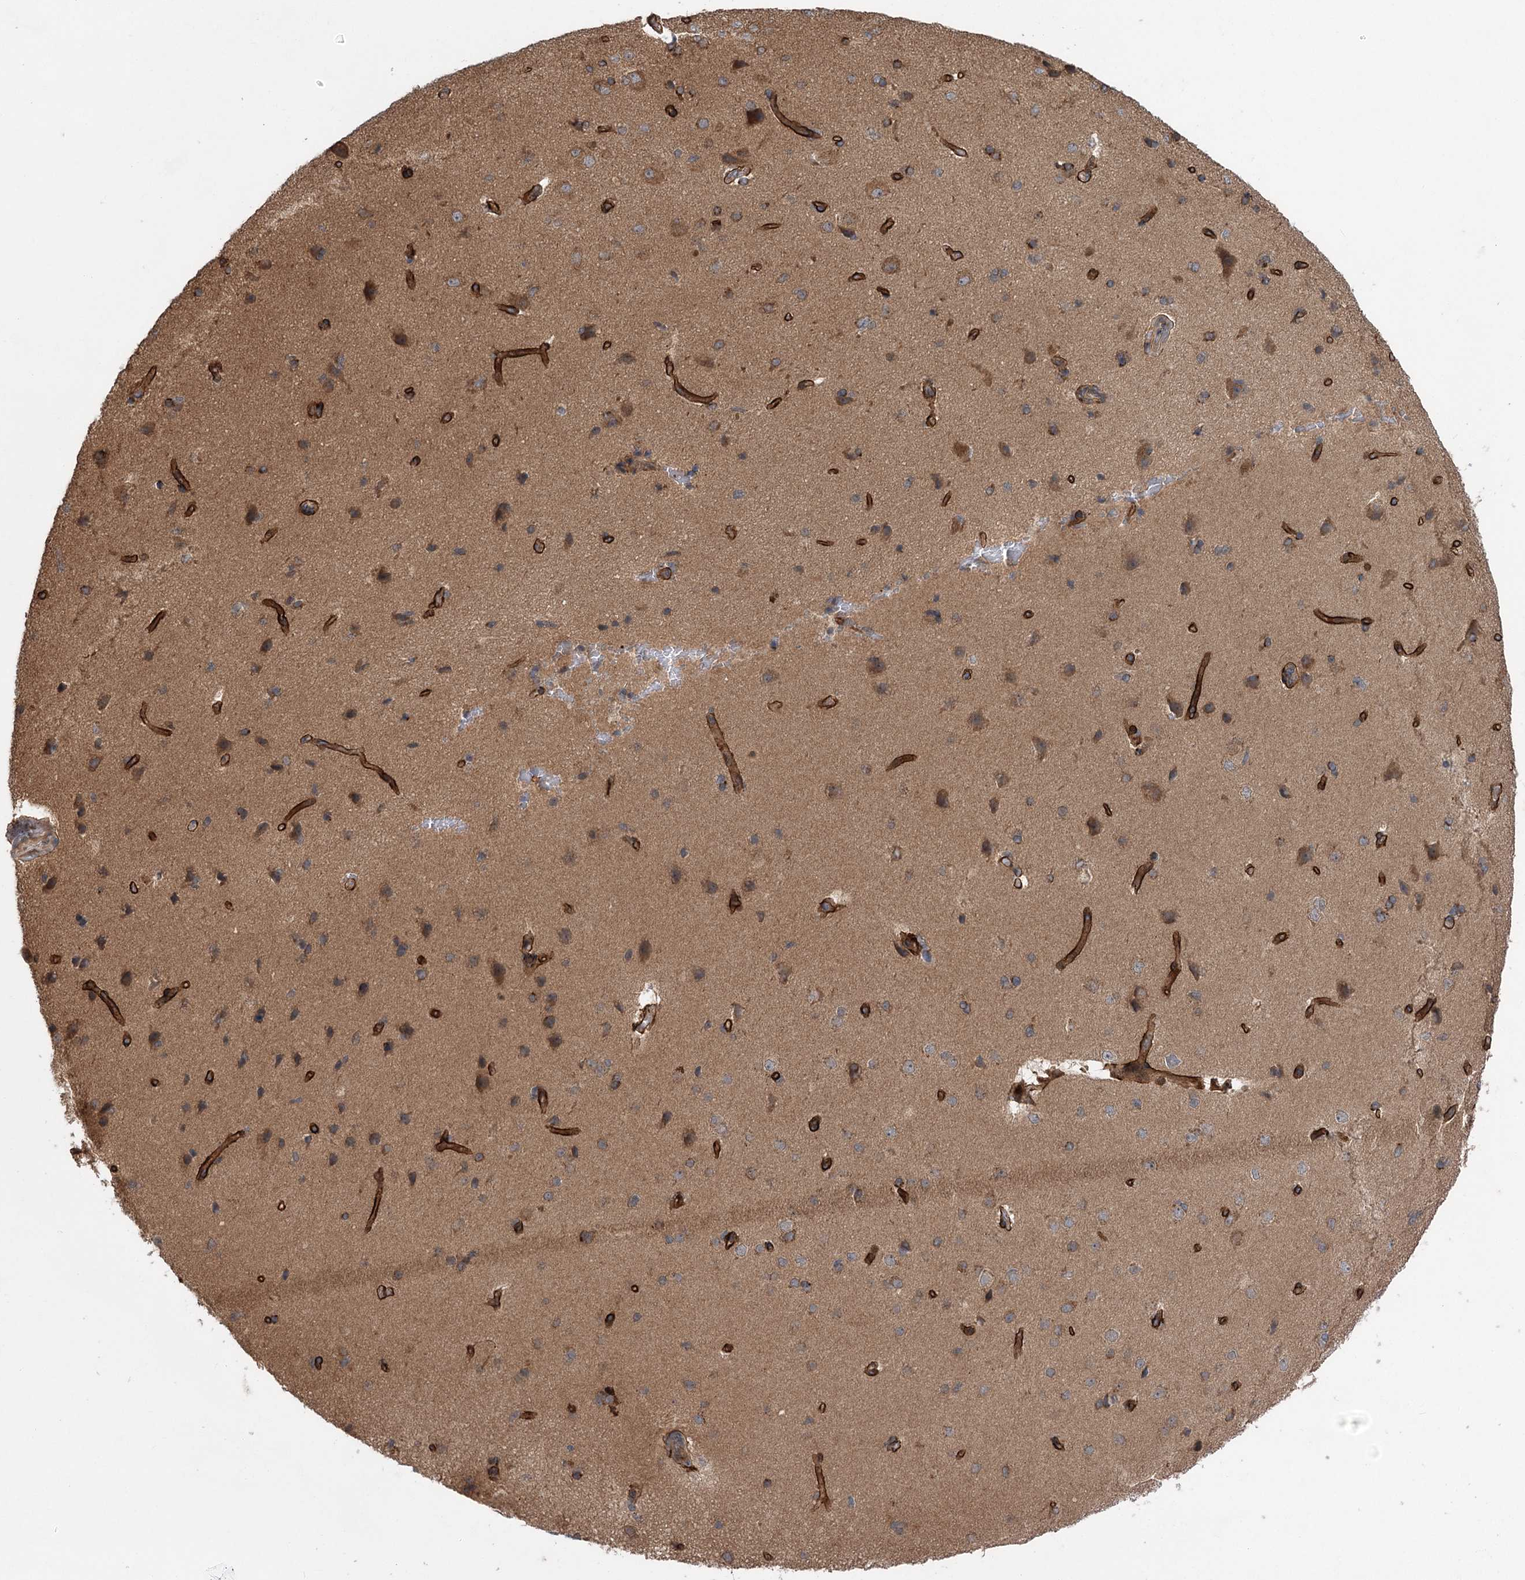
{"staining": {"intensity": "strong", "quantity": ">75%", "location": "cytoplasmic/membranous"}, "tissue": "cerebral cortex", "cell_type": "Endothelial cells", "image_type": "normal", "snomed": [{"axis": "morphology", "description": "Normal tissue, NOS"}, {"axis": "topography", "description": "Cerebral cortex"}], "caption": "Cerebral cortex stained with immunohistochemistry displays strong cytoplasmic/membranous expression in about >75% of endothelial cells.", "gene": "METTL24", "patient": {"sex": "male", "age": 62}}